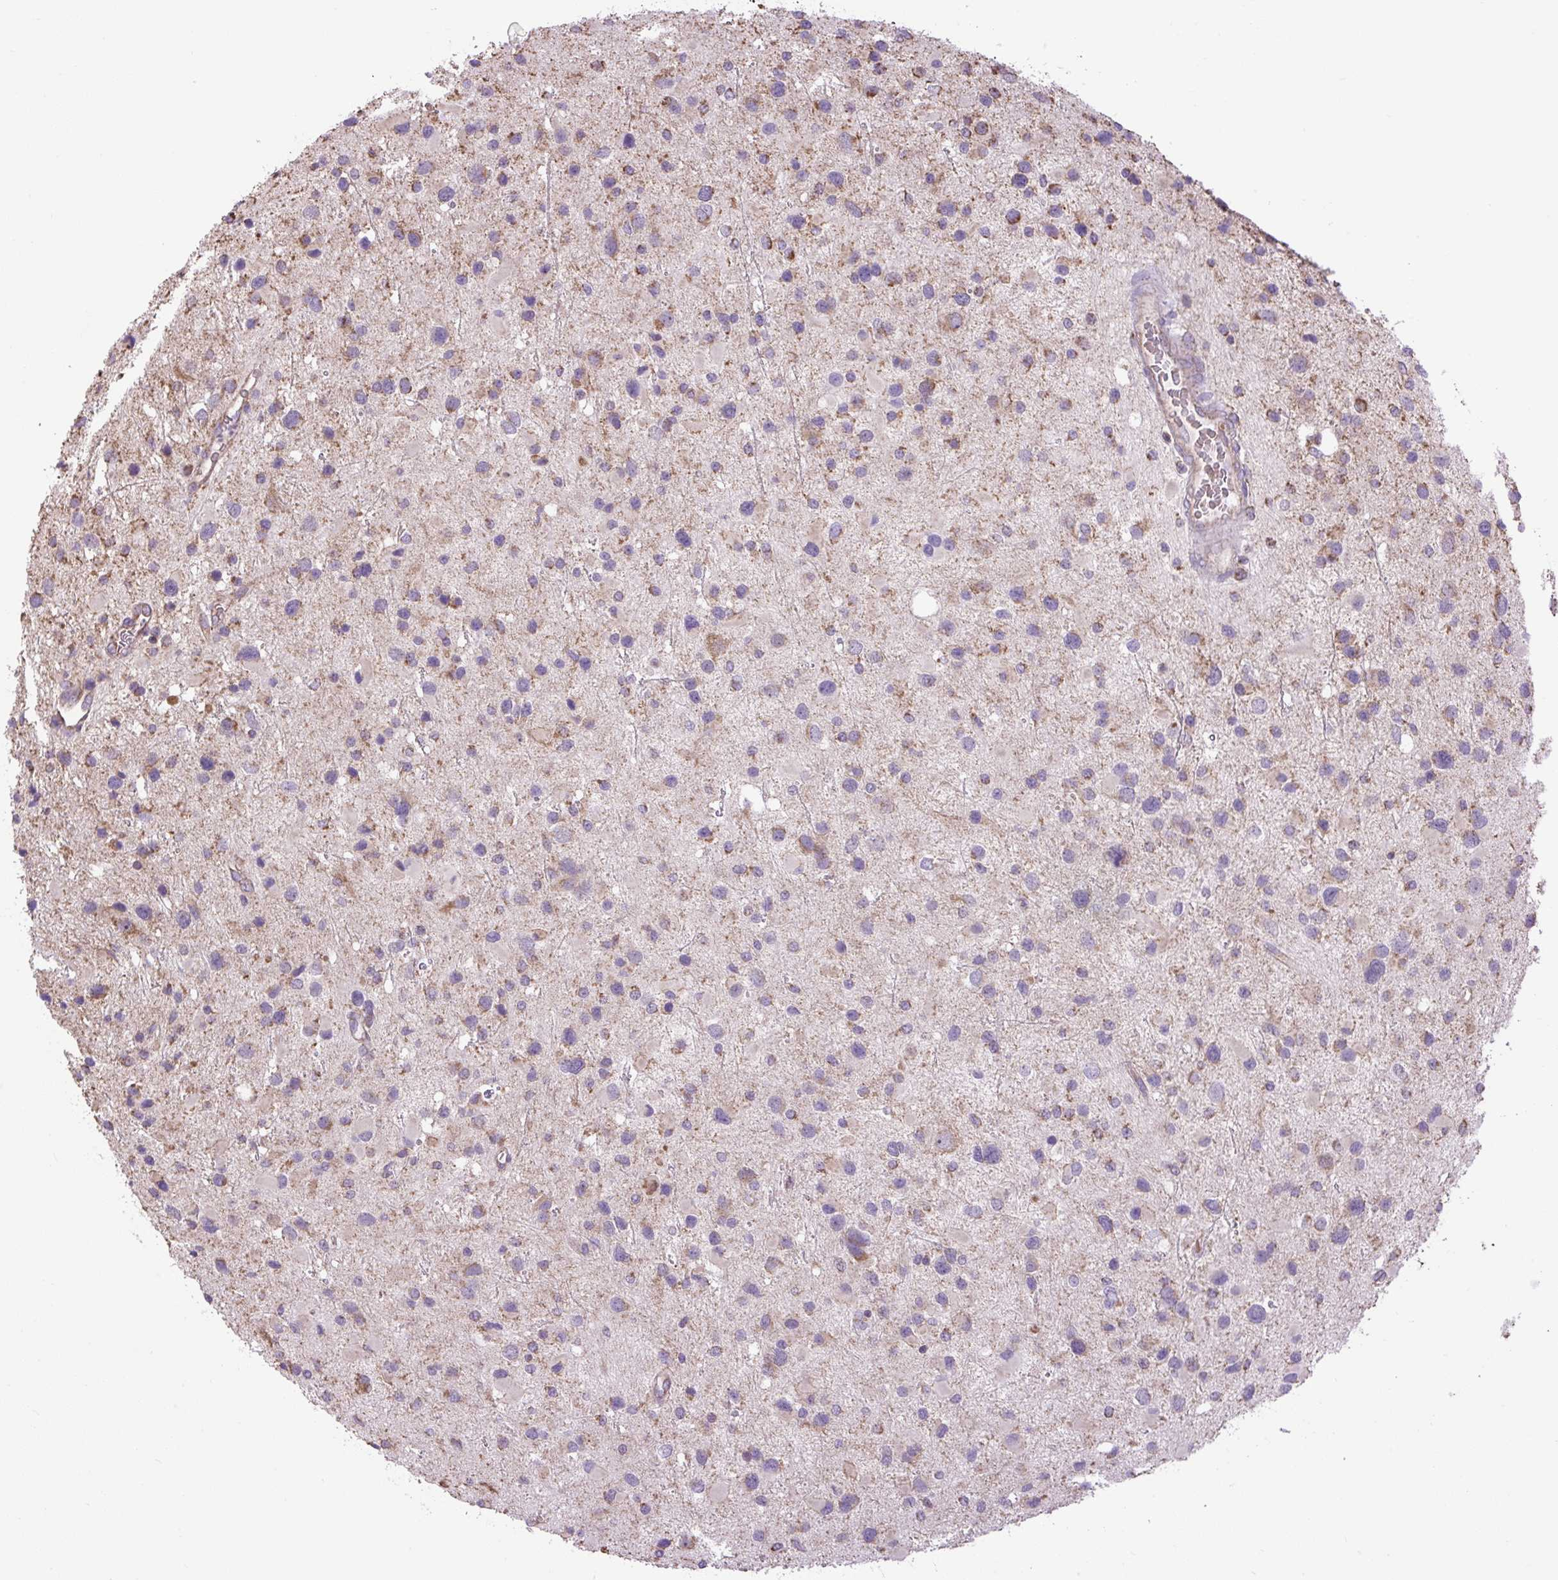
{"staining": {"intensity": "moderate", "quantity": "<25%", "location": "cytoplasmic/membranous"}, "tissue": "glioma", "cell_type": "Tumor cells", "image_type": "cancer", "snomed": [{"axis": "morphology", "description": "Glioma, malignant, Low grade"}, {"axis": "topography", "description": "Brain"}], "caption": "Immunohistochemical staining of human glioma reveals moderate cytoplasmic/membranous protein positivity in about <25% of tumor cells.", "gene": "PLCG1", "patient": {"sex": "female", "age": 32}}